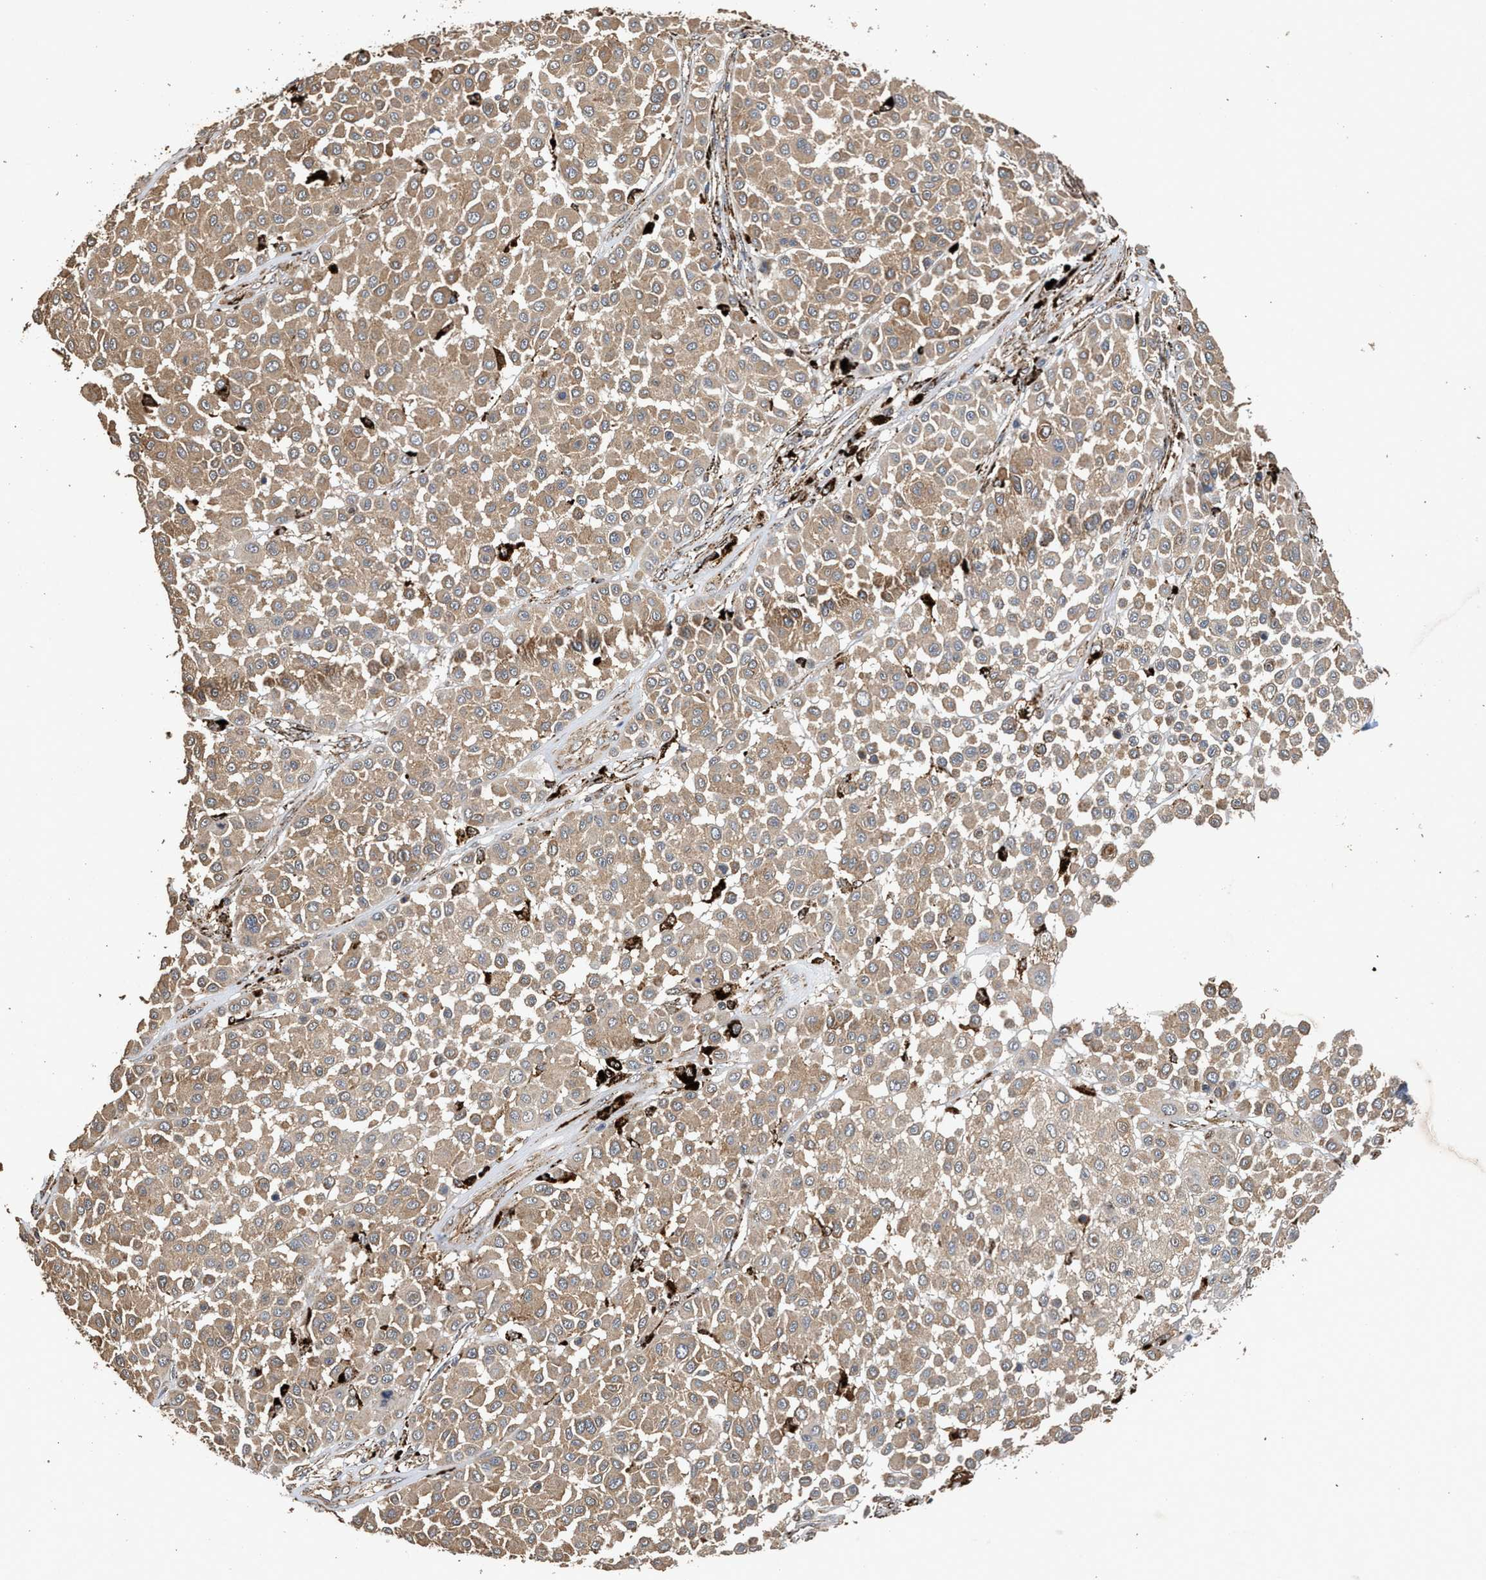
{"staining": {"intensity": "moderate", "quantity": ">75%", "location": "cytoplasmic/membranous"}, "tissue": "melanoma", "cell_type": "Tumor cells", "image_type": "cancer", "snomed": [{"axis": "morphology", "description": "Malignant melanoma, Metastatic site"}, {"axis": "topography", "description": "Soft tissue"}], "caption": "Protein staining reveals moderate cytoplasmic/membranous staining in about >75% of tumor cells in malignant melanoma (metastatic site). The protein is stained brown, and the nuclei are stained in blue (DAB IHC with brightfield microscopy, high magnification).", "gene": "CTSV", "patient": {"sex": "male", "age": 41}}